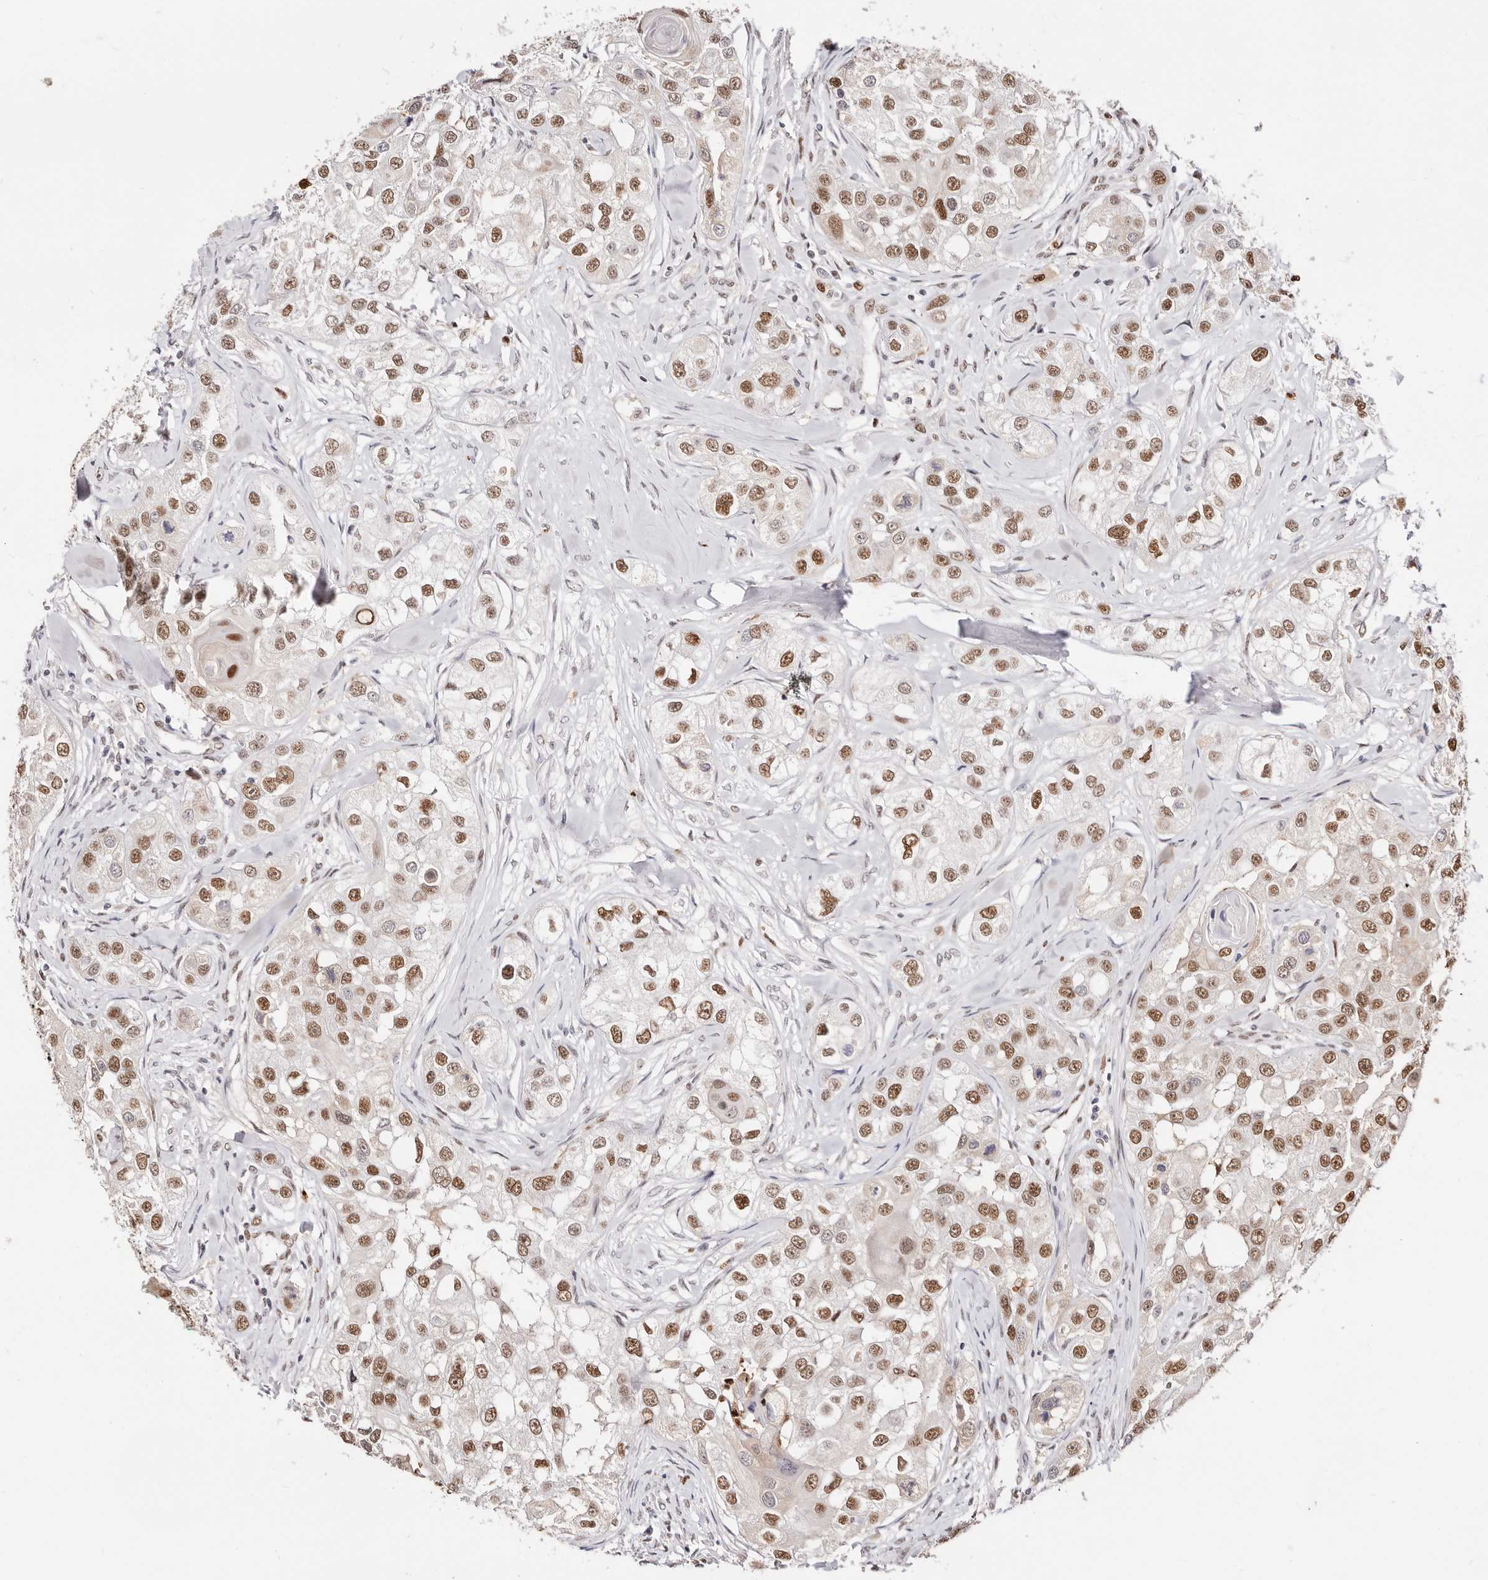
{"staining": {"intensity": "moderate", "quantity": ">75%", "location": "nuclear"}, "tissue": "head and neck cancer", "cell_type": "Tumor cells", "image_type": "cancer", "snomed": [{"axis": "morphology", "description": "Normal tissue, NOS"}, {"axis": "morphology", "description": "Squamous cell carcinoma, NOS"}, {"axis": "topography", "description": "Skeletal muscle"}, {"axis": "topography", "description": "Head-Neck"}], "caption": "Head and neck squamous cell carcinoma stained for a protein (brown) reveals moderate nuclear positive staining in about >75% of tumor cells.", "gene": "TKT", "patient": {"sex": "male", "age": 51}}